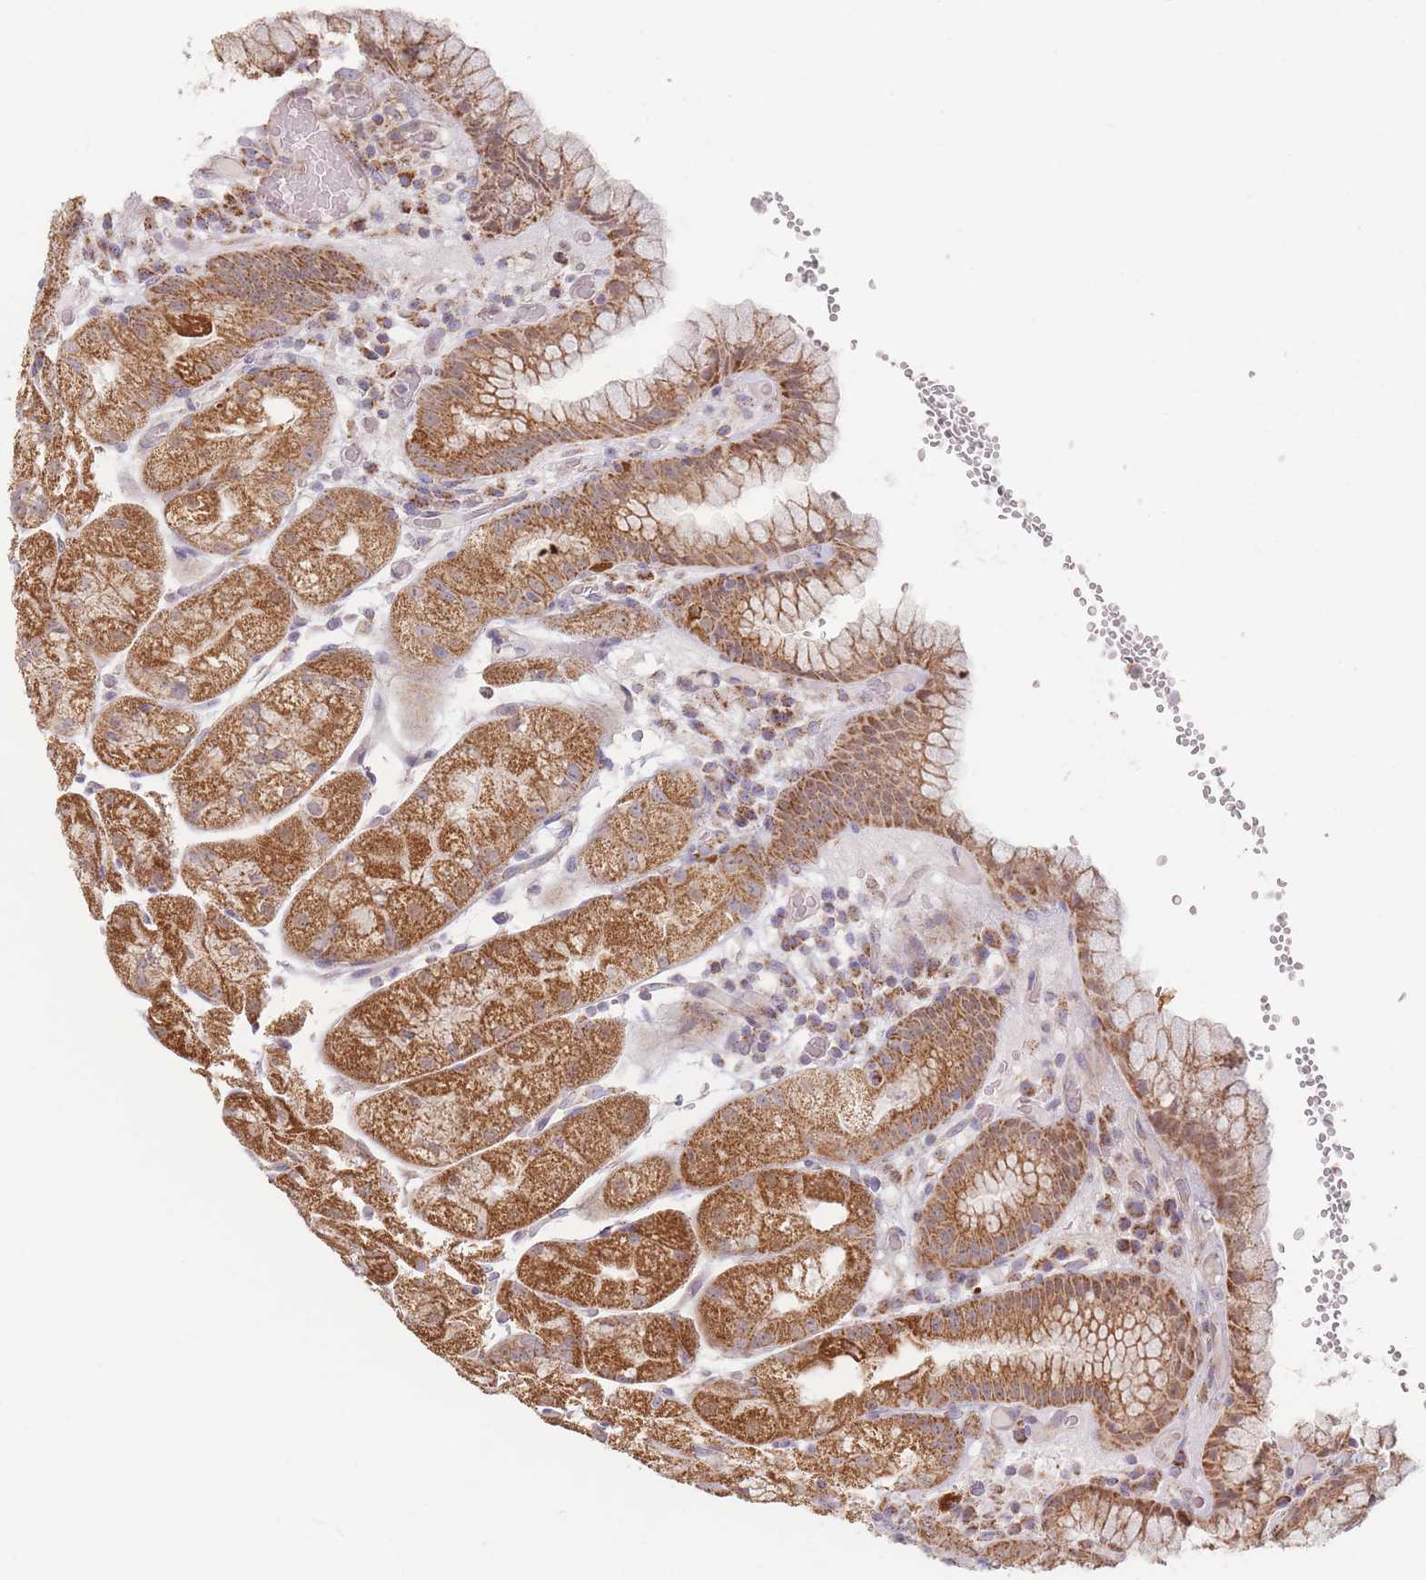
{"staining": {"intensity": "moderate", "quantity": ">75%", "location": "cytoplasmic/membranous"}, "tissue": "stomach", "cell_type": "Glandular cells", "image_type": "normal", "snomed": [{"axis": "morphology", "description": "Normal tissue, NOS"}, {"axis": "topography", "description": "Stomach, upper"}], "caption": "A micrograph showing moderate cytoplasmic/membranous staining in about >75% of glandular cells in unremarkable stomach, as visualized by brown immunohistochemical staining.", "gene": "ESRP2", "patient": {"sex": "male", "age": 52}}